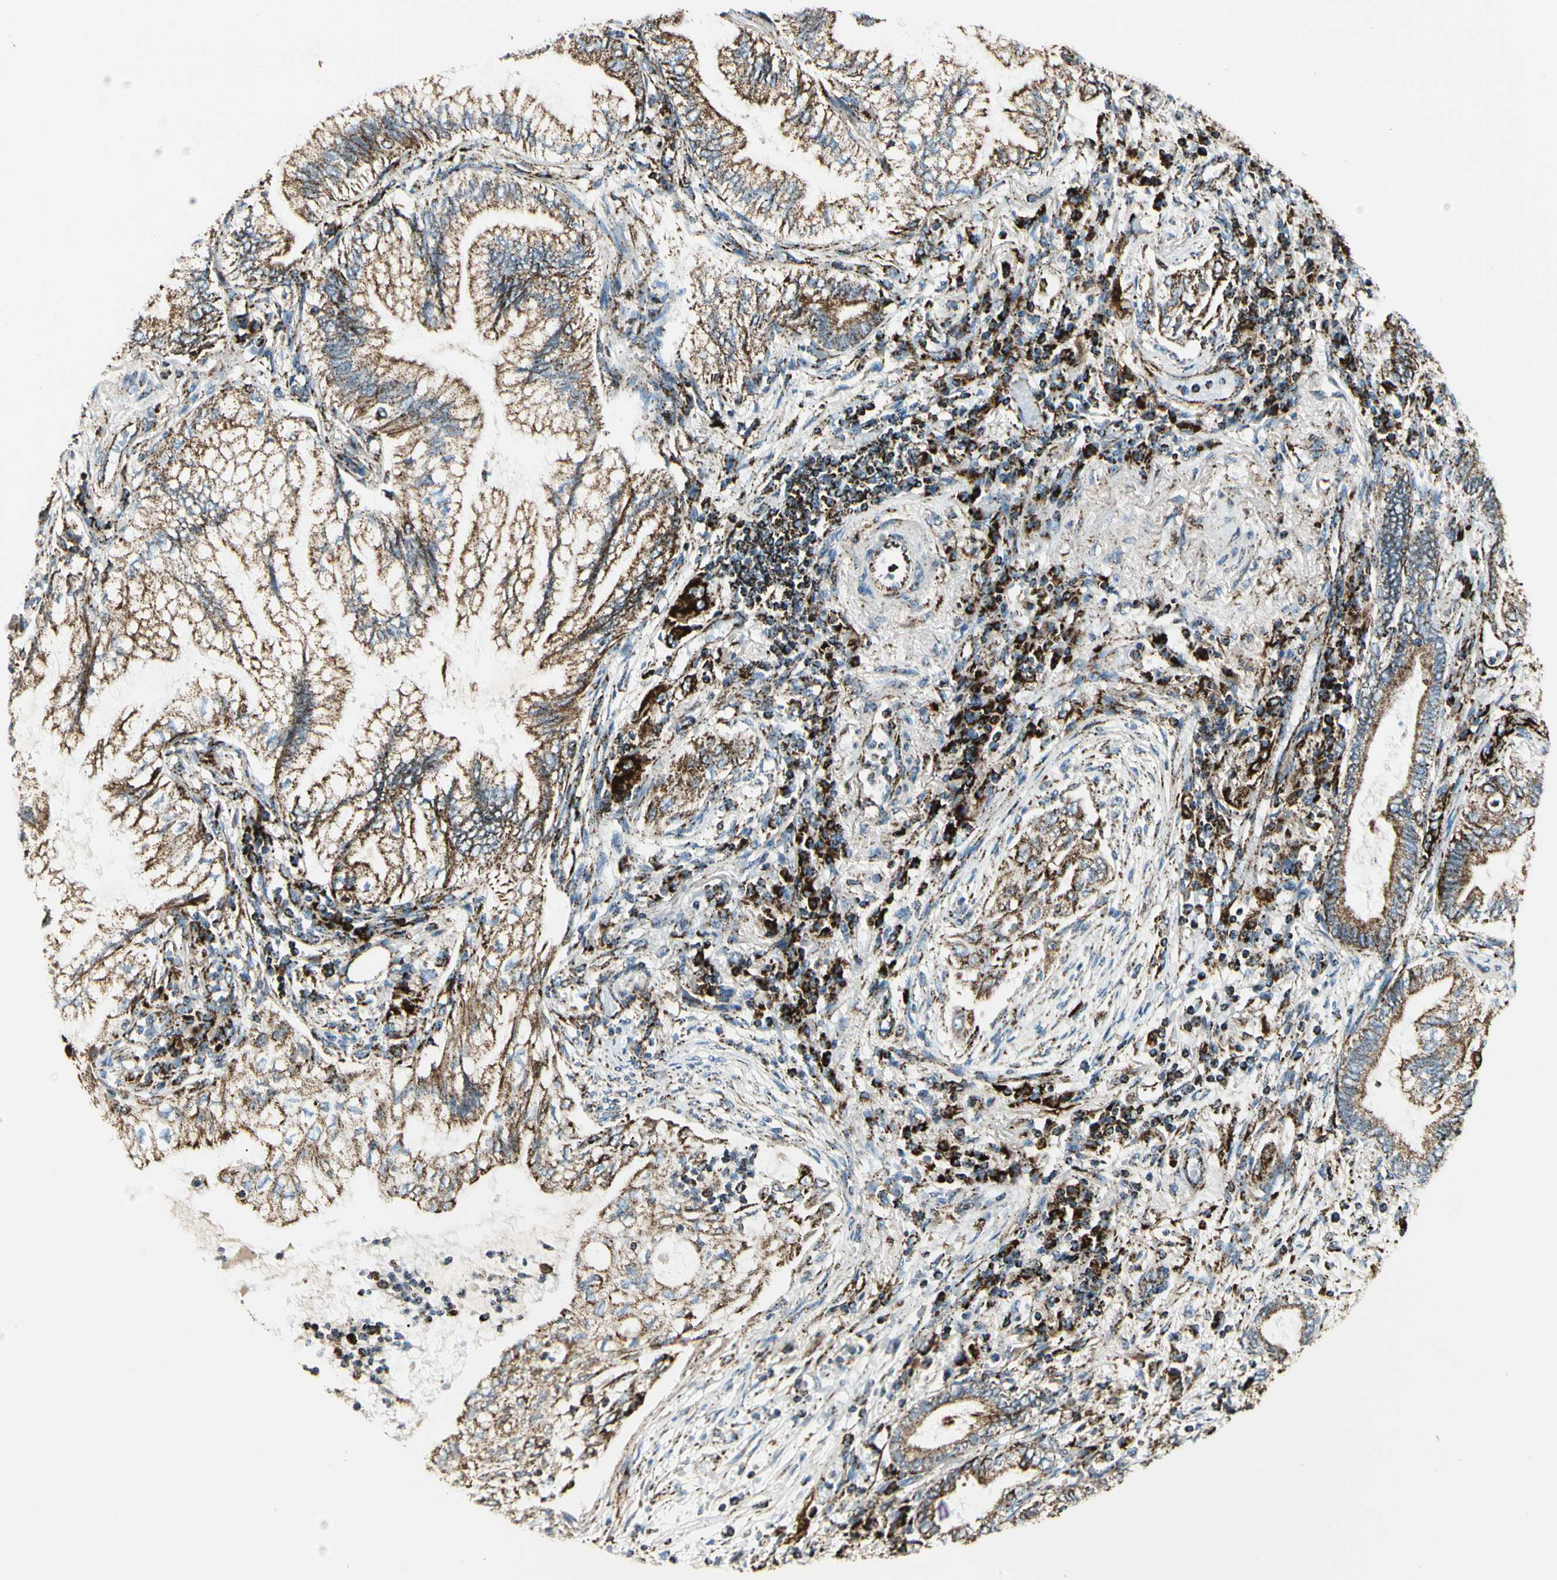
{"staining": {"intensity": "moderate", "quantity": ">75%", "location": "cytoplasmic/membranous"}, "tissue": "lung cancer", "cell_type": "Tumor cells", "image_type": "cancer", "snomed": [{"axis": "morphology", "description": "Normal tissue, NOS"}, {"axis": "morphology", "description": "Adenocarcinoma, NOS"}, {"axis": "topography", "description": "Bronchus"}, {"axis": "topography", "description": "Lung"}], "caption": "Brown immunohistochemical staining in human lung cancer (adenocarcinoma) shows moderate cytoplasmic/membranous positivity in approximately >75% of tumor cells.", "gene": "ME2", "patient": {"sex": "female", "age": 70}}